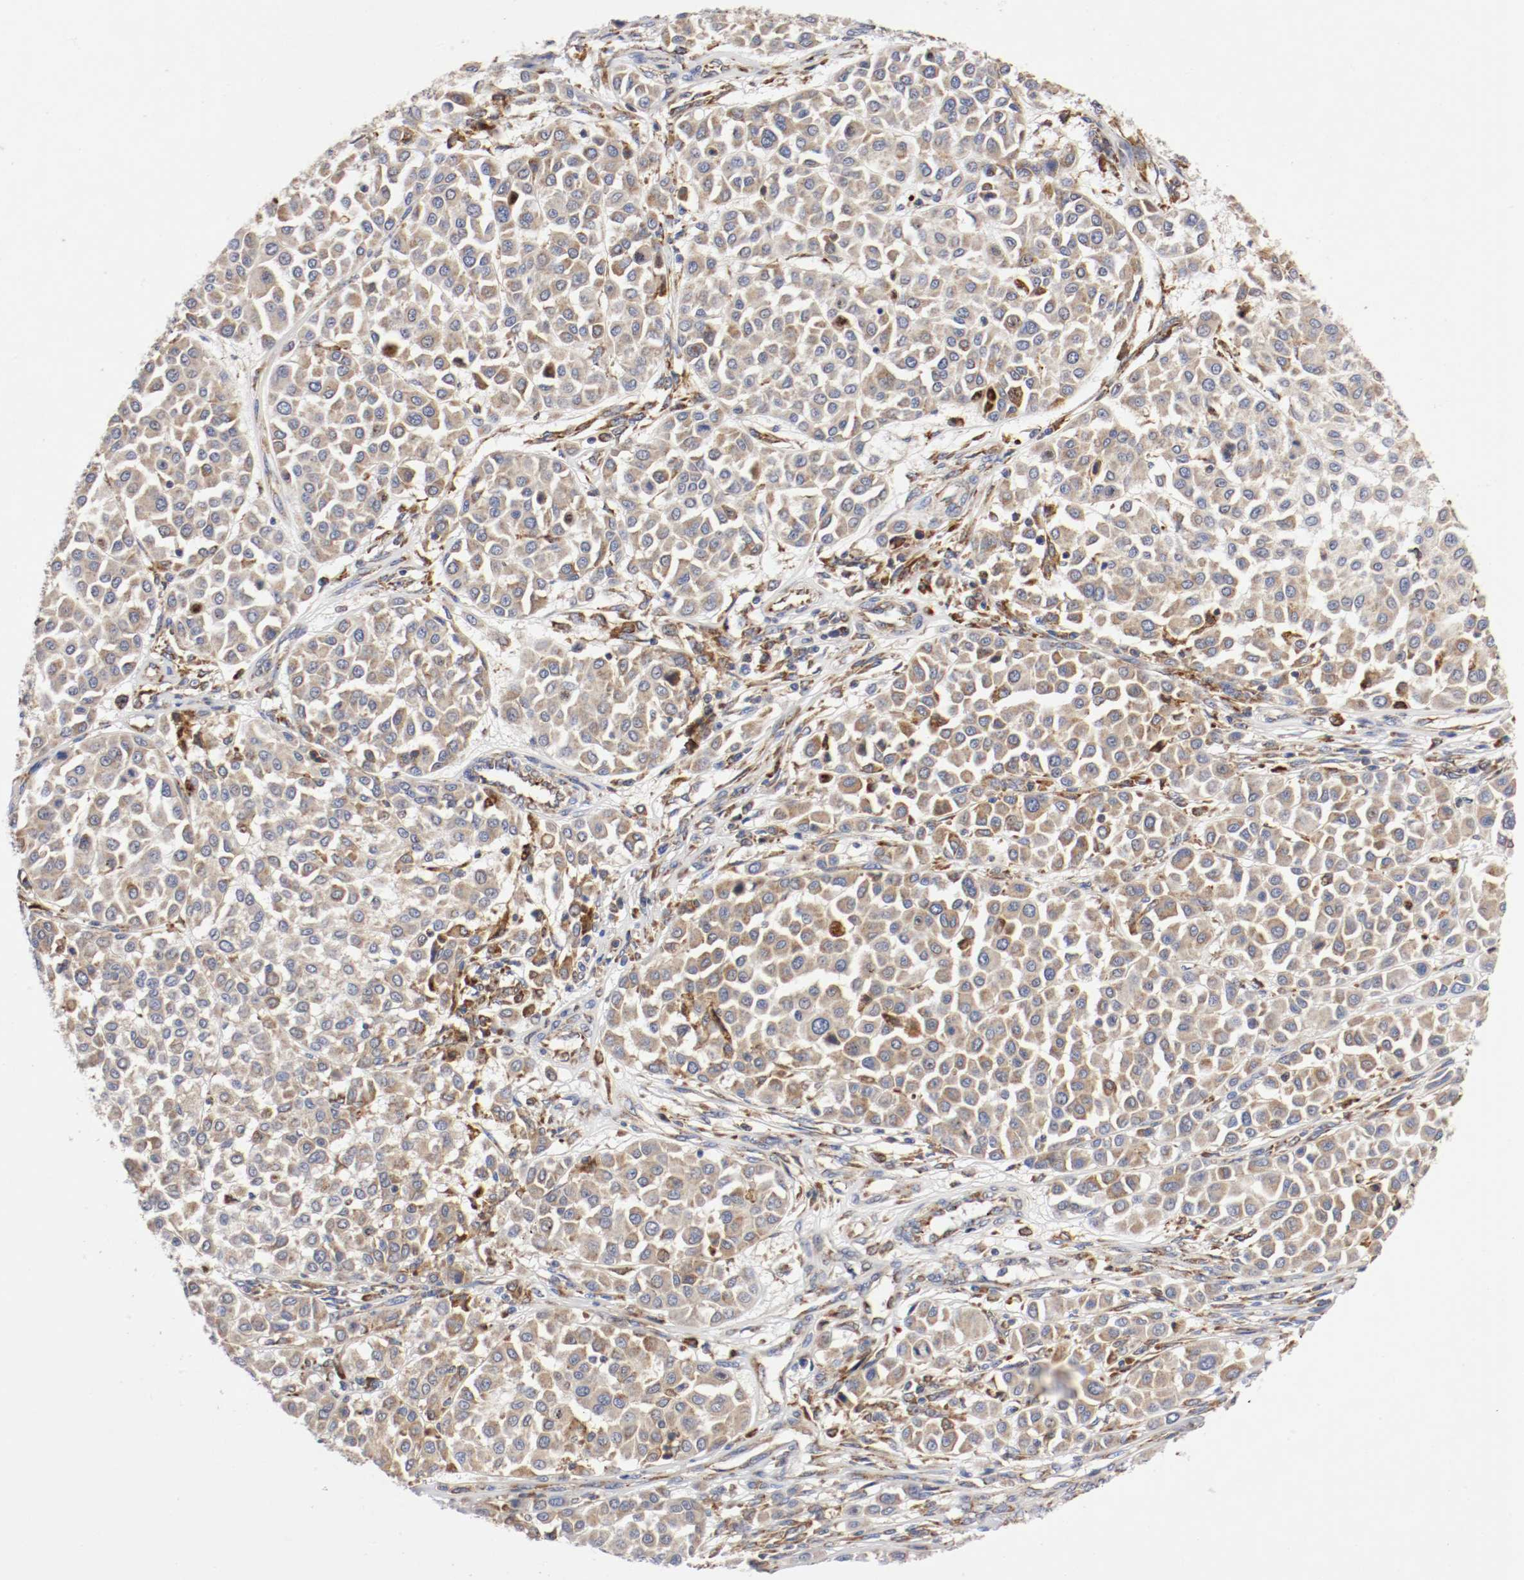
{"staining": {"intensity": "moderate", "quantity": "25%-75%", "location": "cytoplasmic/membranous"}, "tissue": "melanoma", "cell_type": "Tumor cells", "image_type": "cancer", "snomed": [{"axis": "morphology", "description": "Malignant melanoma, Metastatic site"}, {"axis": "topography", "description": "Soft tissue"}], "caption": "The immunohistochemical stain shows moderate cytoplasmic/membranous expression in tumor cells of malignant melanoma (metastatic site) tissue.", "gene": "TRAF2", "patient": {"sex": "male", "age": 41}}